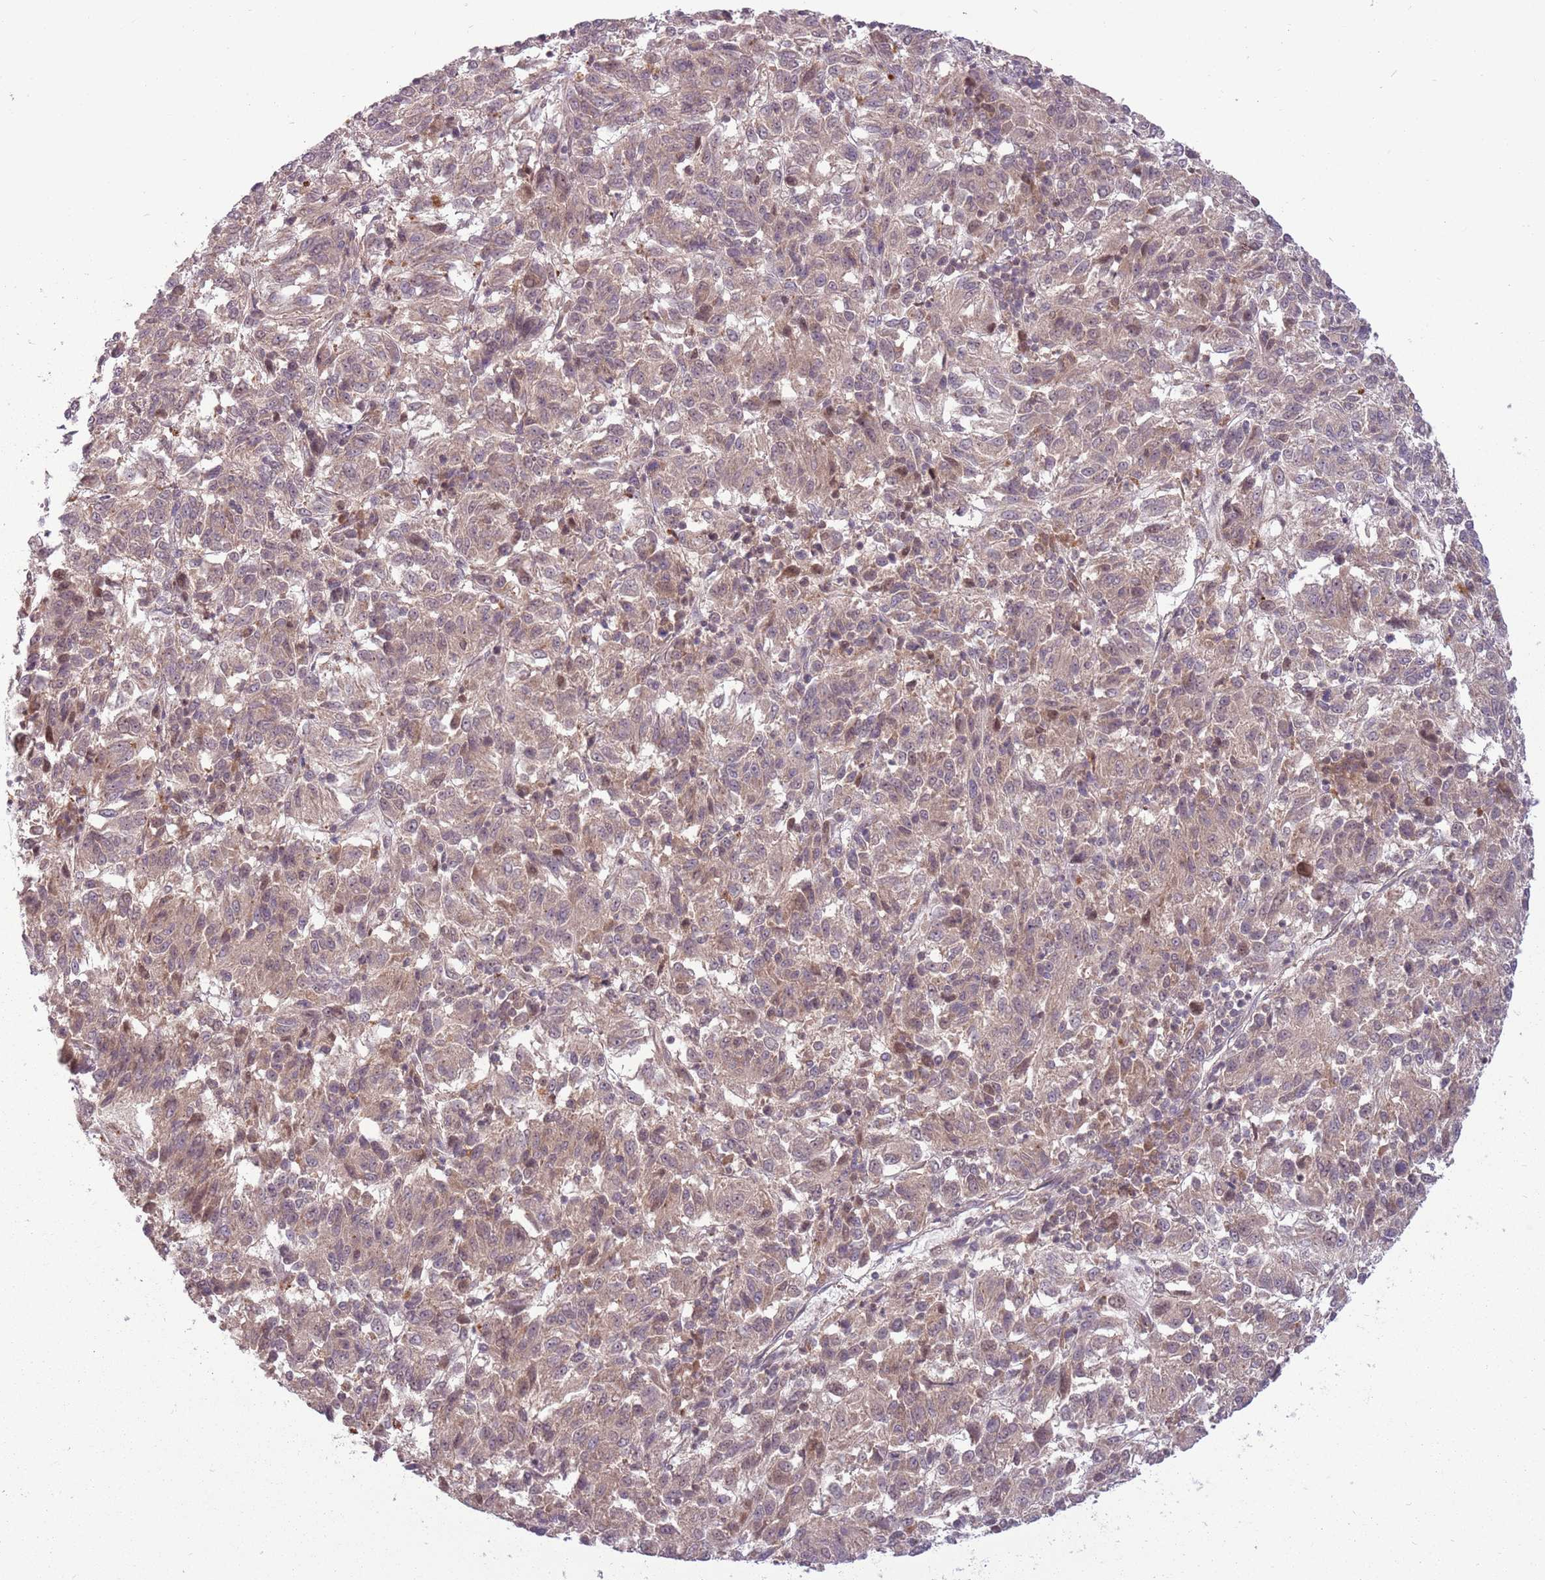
{"staining": {"intensity": "negative", "quantity": "none", "location": "none"}, "tissue": "melanoma", "cell_type": "Tumor cells", "image_type": "cancer", "snomed": [{"axis": "morphology", "description": "Malignant melanoma, Metastatic site"}, {"axis": "topography", "description": "Lung"}], "caption": "Immunohistochemical staining of human malignant melanoma (metastatic site) exhibits no significant positivity in tumor cells.", "gene": "ADAMTS3", "patient": {"sex": "male", "age": 64}}